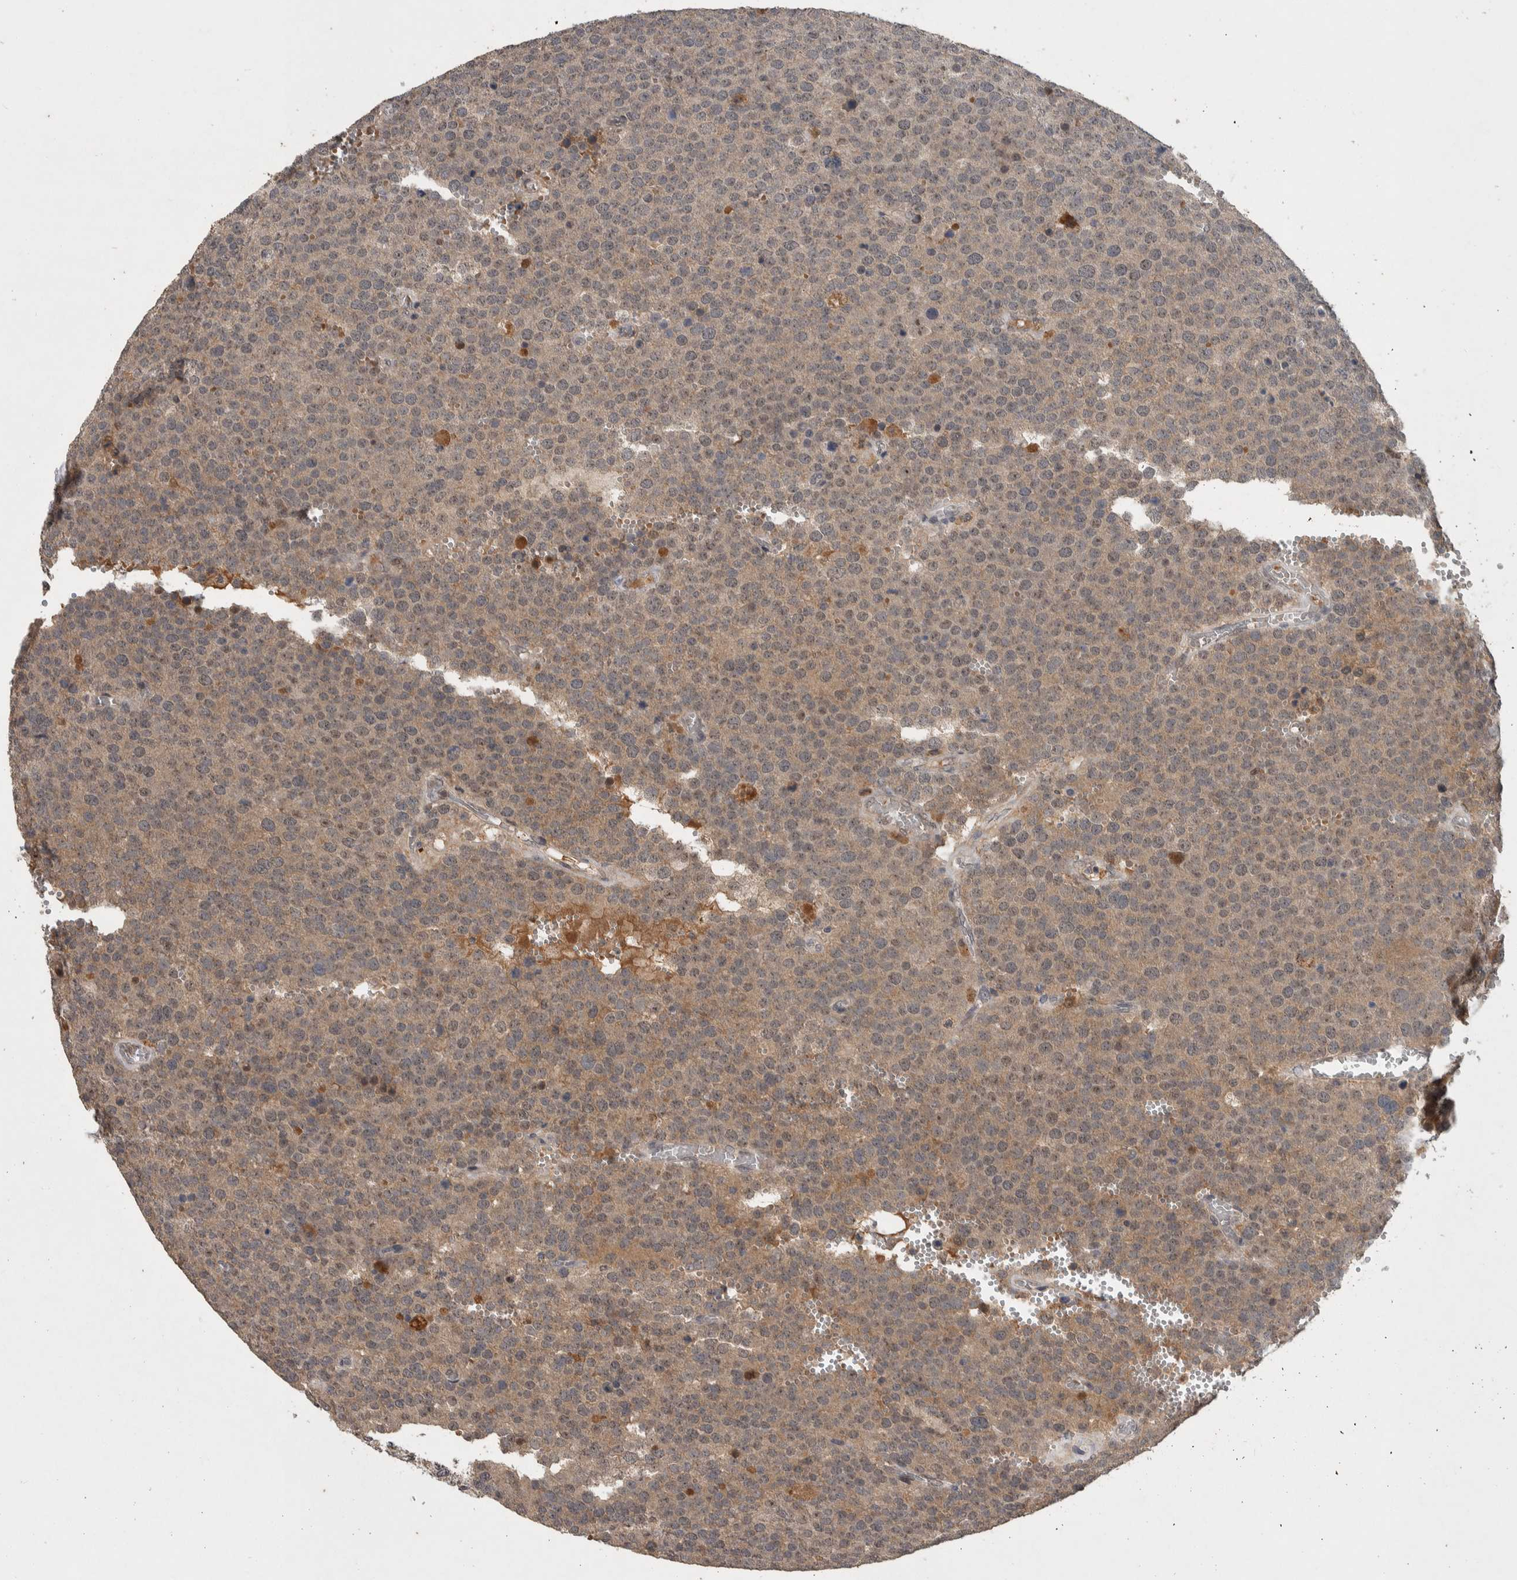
{"staining": {"intensity": "weak", "quantity": ">75%", "location": "cytoplasmic/membranous"}, "tissue": "testis cancer", "cell_type": "Tumor cells", "image_type": "cancer", "snomed": [{"axis": "morphology", "description": "Normal tissue, NOS"}, {"axis": "morphology", "description": "Seminoma, NOS"}, {"axis": "topography", "description": "Testis"}], "caption": "Protein expression analysis of human testis cancer reveals weak cytoplasmic/membranous staining in about >75% of tumor cells.", "gene": "CHRM3", "patient": {"sex": "male", "age": 71}}